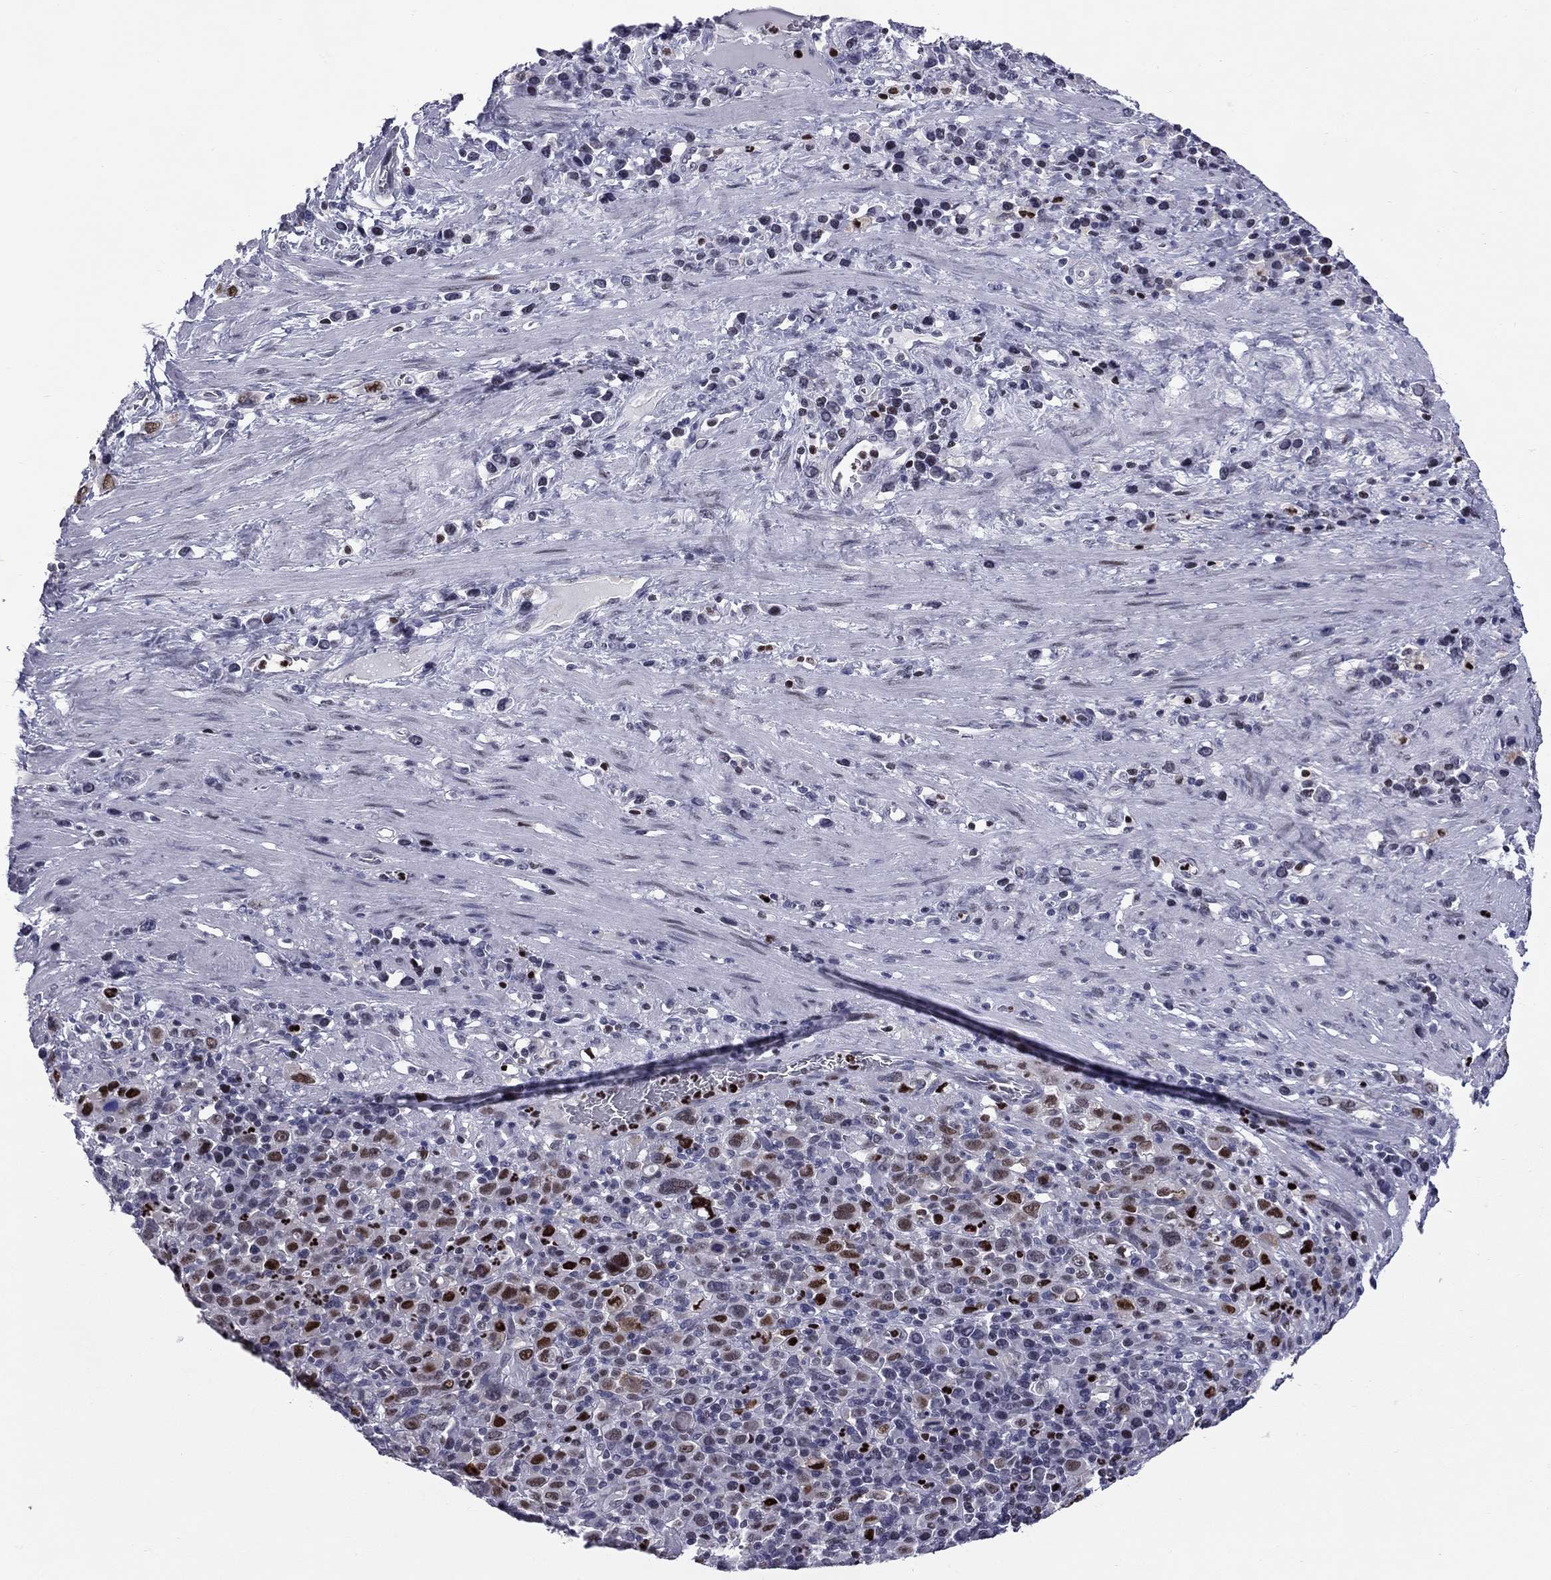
{"staining": {"intensity": "strong", "quantity": "<25%", "location": "nuclear"}, "tissue": "stomach cancer", "cell_type": "Tumor cells", "image_type": "cancer", "snomed": [{"axis": "morphology", "description": "Adenocarcinoma, NOS"}, {"axis": "topography", "description": "Stomach, upper"}], "caption": "There is medium levels of strong nuclear positivity in tumor cells of stomach cancer (adenocarcinoma), as demonstrated by immunohistochemical staining (brown color).", "gene": "PCGF3", "patient": {"sex": "male", "age": 75}}